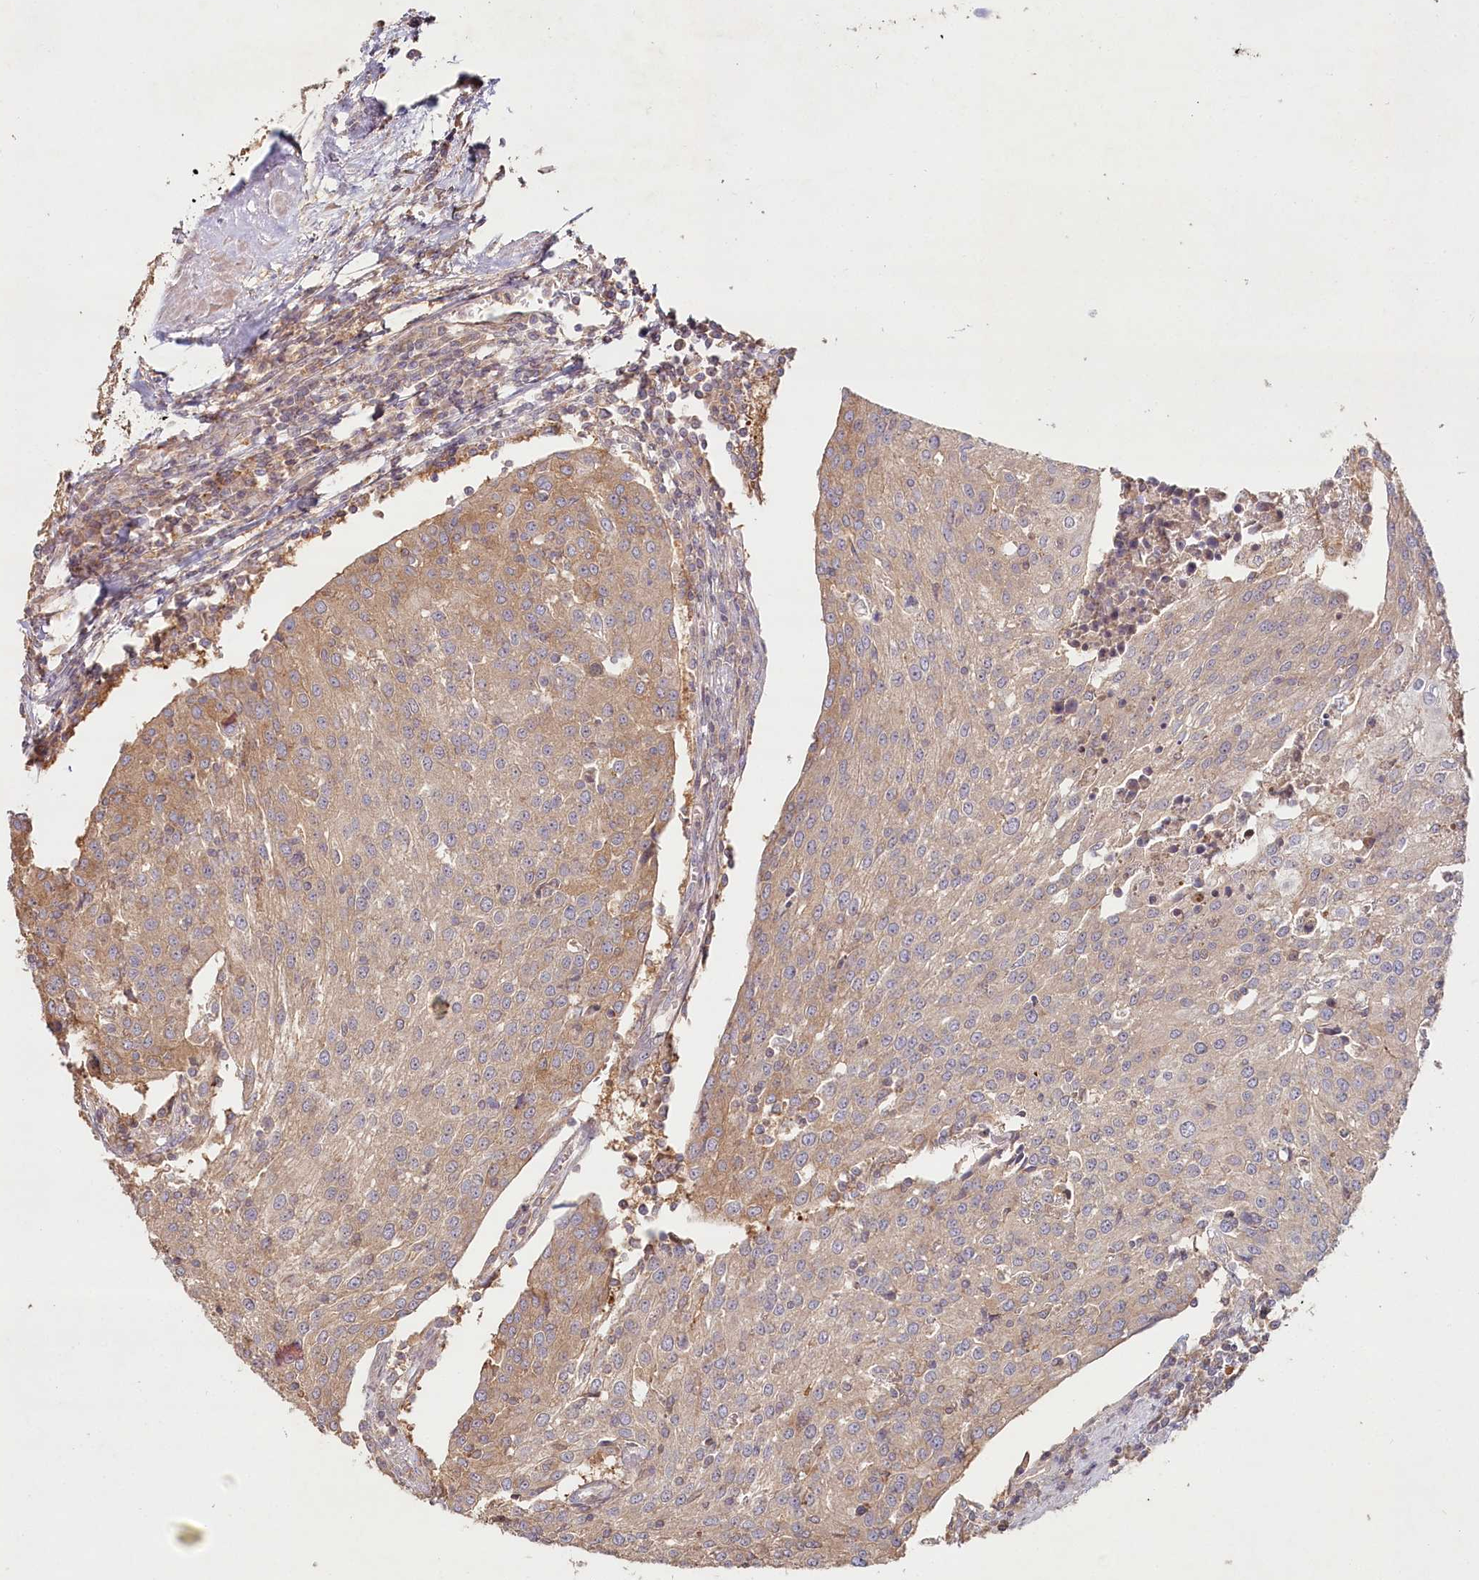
{"staining": {"intensity": "weak", "quantity": "<25%", "location": "cytoplasmic/membranous"}, "tissue": "urothelial cancer", "cell_type": "Tumor cells", "image_type": "cancer", "snomed": [{"axis": "morphology", "description": "Urothelial carcinoma, High grade"}, {"axis": "topography", "description": "Urinary bladder"}], "caption": "This is a histopathology image of immunohistochemistry staining of high-grade urothelial carcinoma, which shows no positivity in tumor cells. (Immunohistochemistry (ihc), brightfield microscopy, high magnification).", "gene": "HAL", "patient": {"sex": "female", "age": 85}}